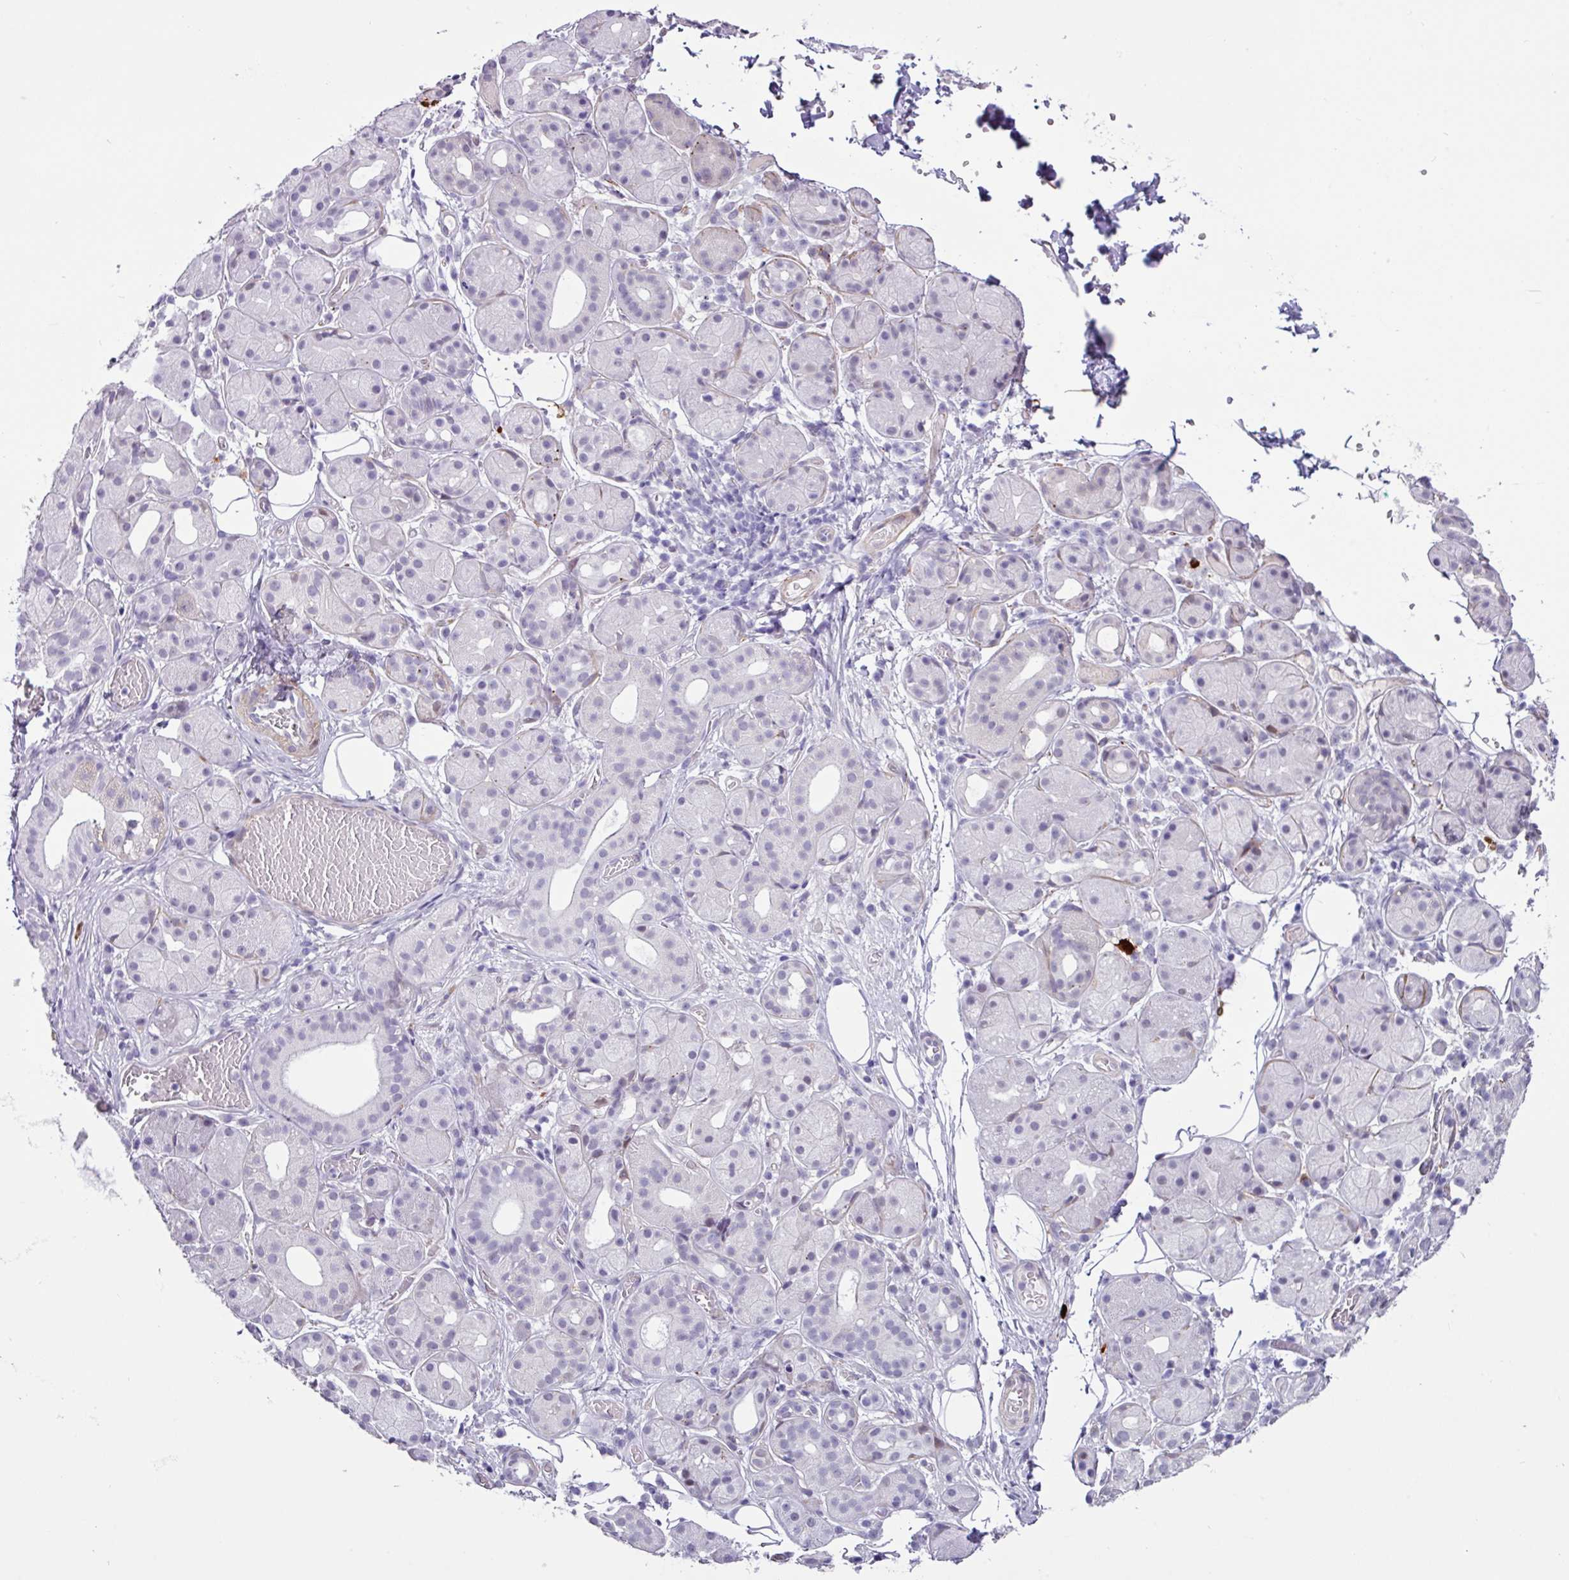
{"staining": {"intensity": "negative", "quantity": "none", "location": "none"}, "tissue": "salivary gland", "cell_type": "Glandular cells", "image_type": "normal", "snomed": [{"axis": "morphology", "description": "Squamous cell carcinoma, NOS"}, {"axis": "topography", "description": "Skin"}, {"axis": "topography", "description": "Head-Neck"}], "caption": "There is no significant expression in glandular cells of salivary gland. (DAB IHC visualized using brightfield microscopy, high magnification).", "gene": "OTX1", "patient": {"sex": "male", "age": 80}}